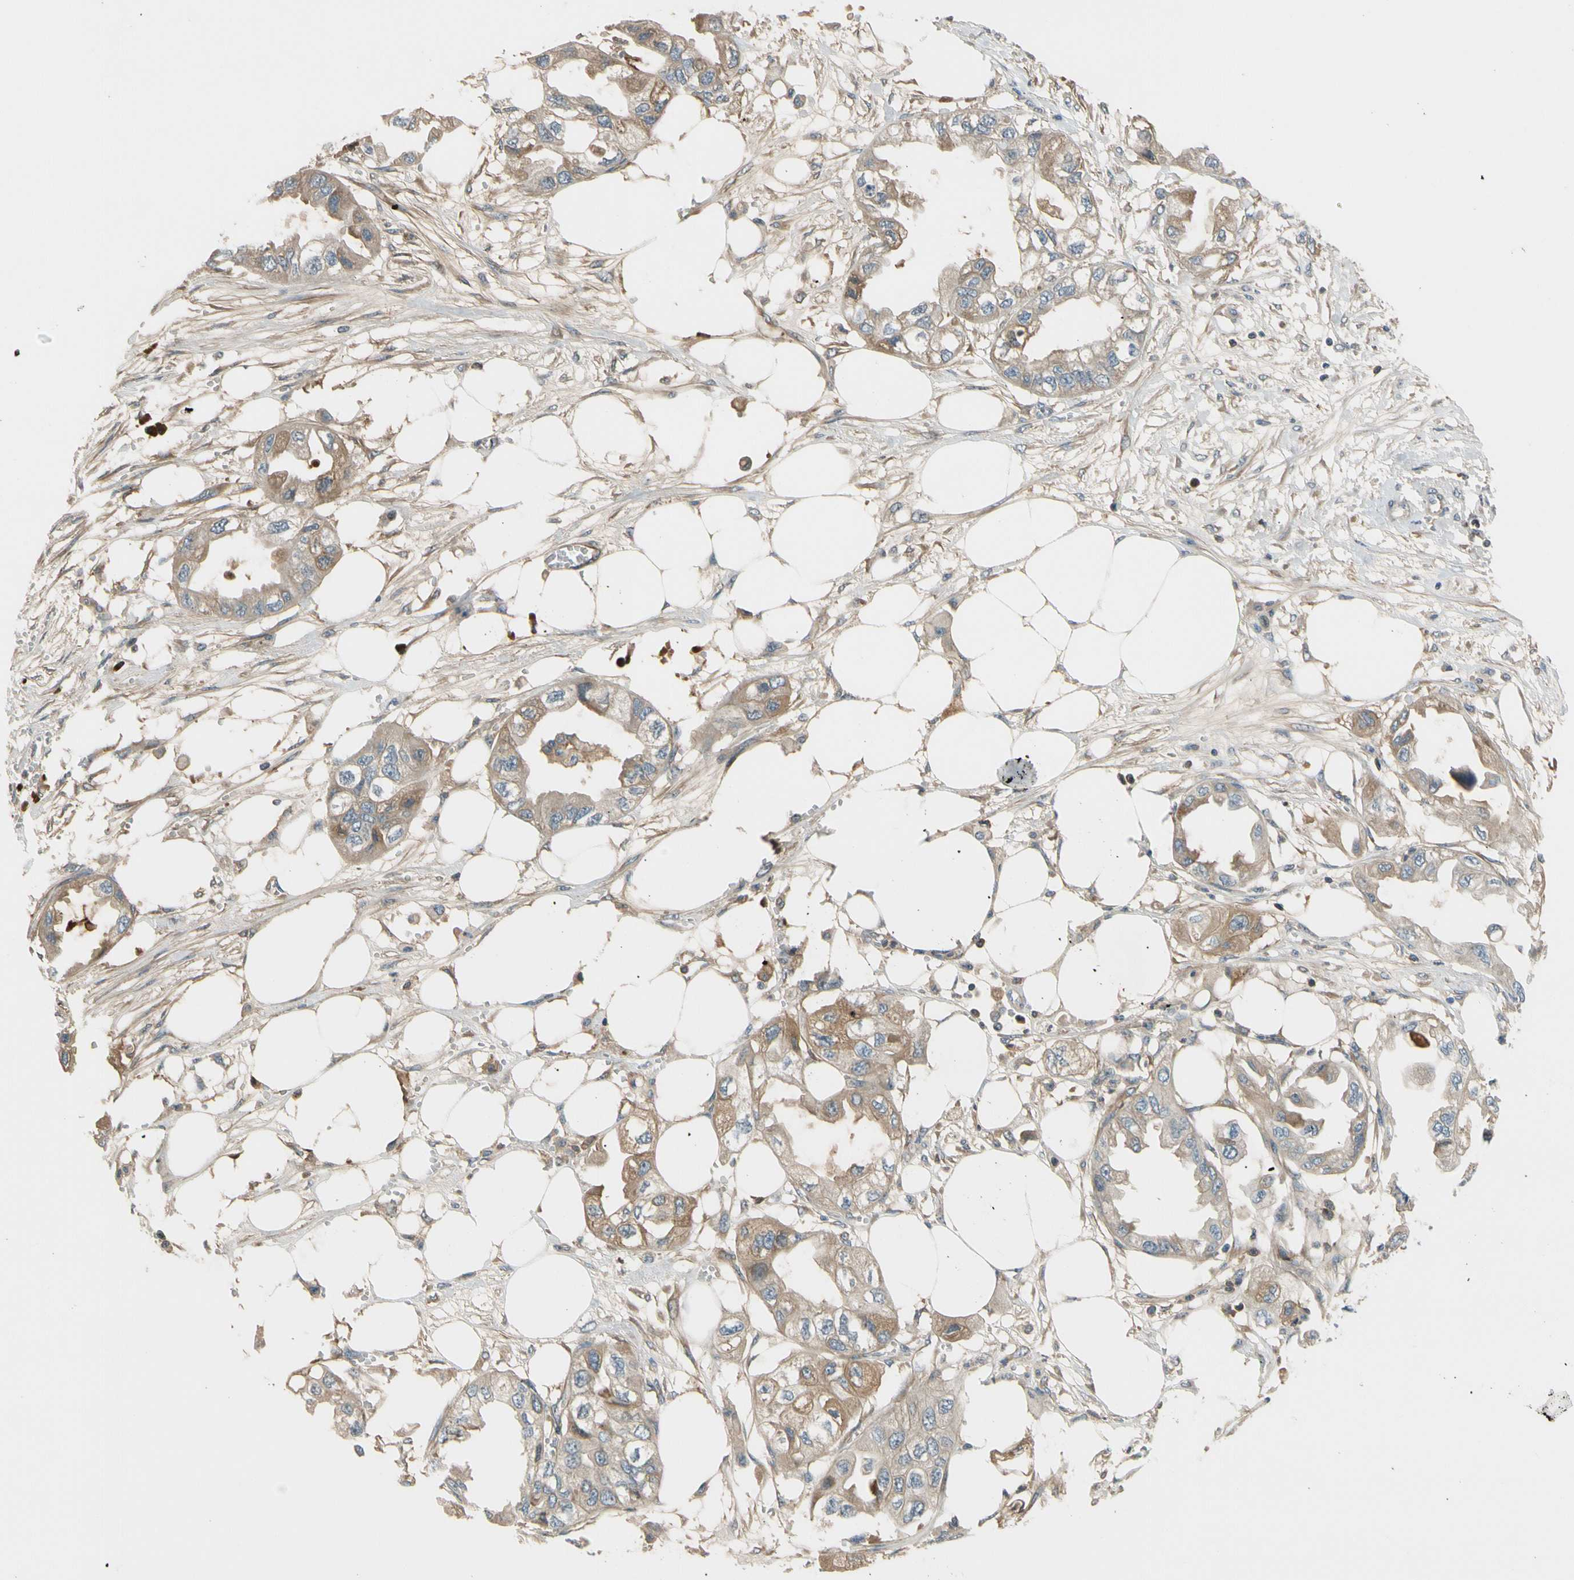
{"staining": {"intensity": "weak", "quantity": ">75%", "location": "cytoplasmic/membranous"}, "tissue": "endometrial cancer", "cell_type": "Tumor cells", "image_type": "cancer", "snomed": [{"axis": "morphology", "description": "Adenocarcinoma, NOS"}, {"axis": "topography", "description": "Endometrium"}], "caption": "DAB immunohistochemical staining of adenocarcinoma (endometrial) shows weak cytoplasmic/membranous protein staining in about >75% of tumor cells. The staining was performed using DAB to visualize the protein expression in brown, while the nuclei were stained in blue with hematoxylin (Magnification: 20x).", "gene": "C4A", "patient": {"sex": "female", "age": 67}}